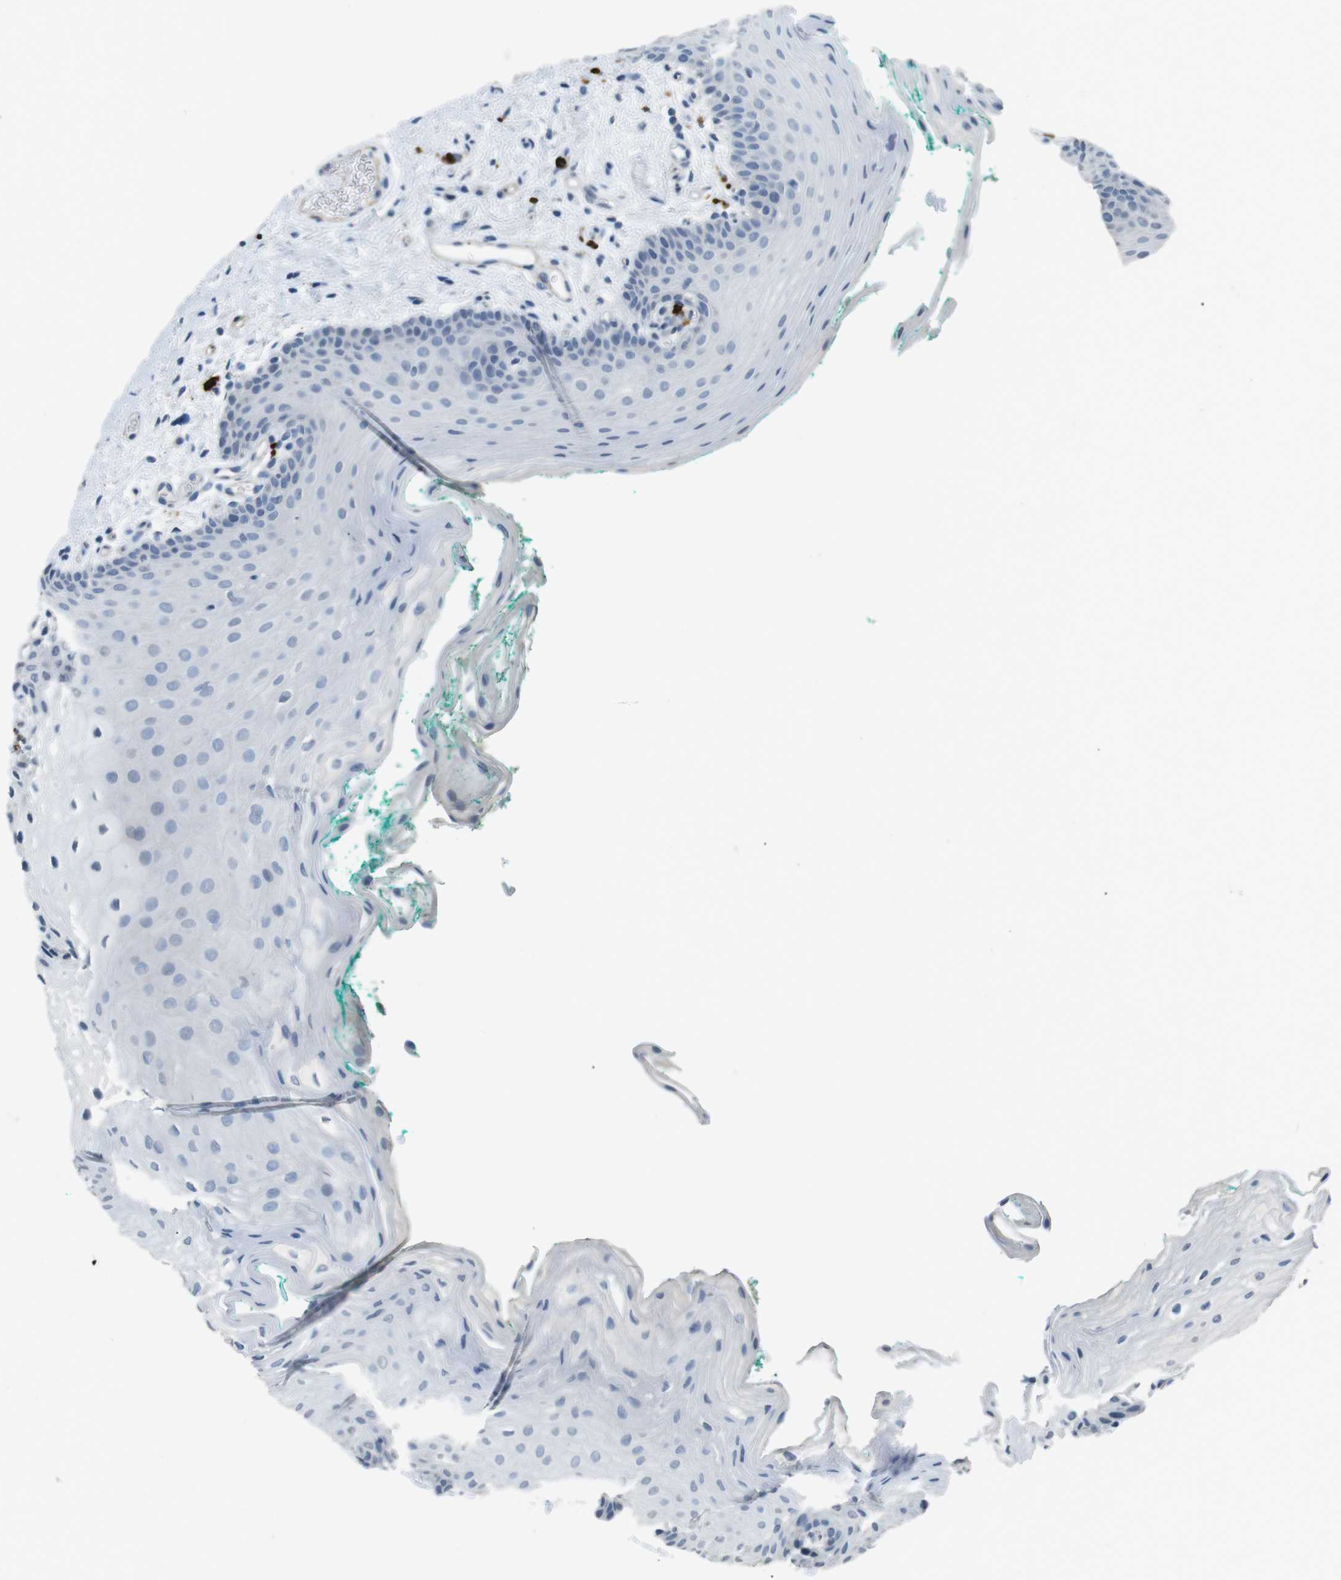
{"staining": {"intensity": "negative", "quantity": "none", "location": "none"}, "tissue": "oral mucosa", "cell_type": "Squamous epithelial cells", "image_type": "normal", "snomed": [{"axis": "morphology", "description": "Normal tissue, NOS"}, {"axis": "topography", "description": "Oral tissue"}], "caption": "The image displays no significant positivity in squamous epithelial cells of oral mucosa. Brightfield microscopy of immunohistochemistry (IHC) stained with DAB (3,3'-diaminobenzidine) (brown) and hematoxylin (blue), captured at high magnification.", "gene": "GZMM", "patient": {"sex": "male", "age": 58}}